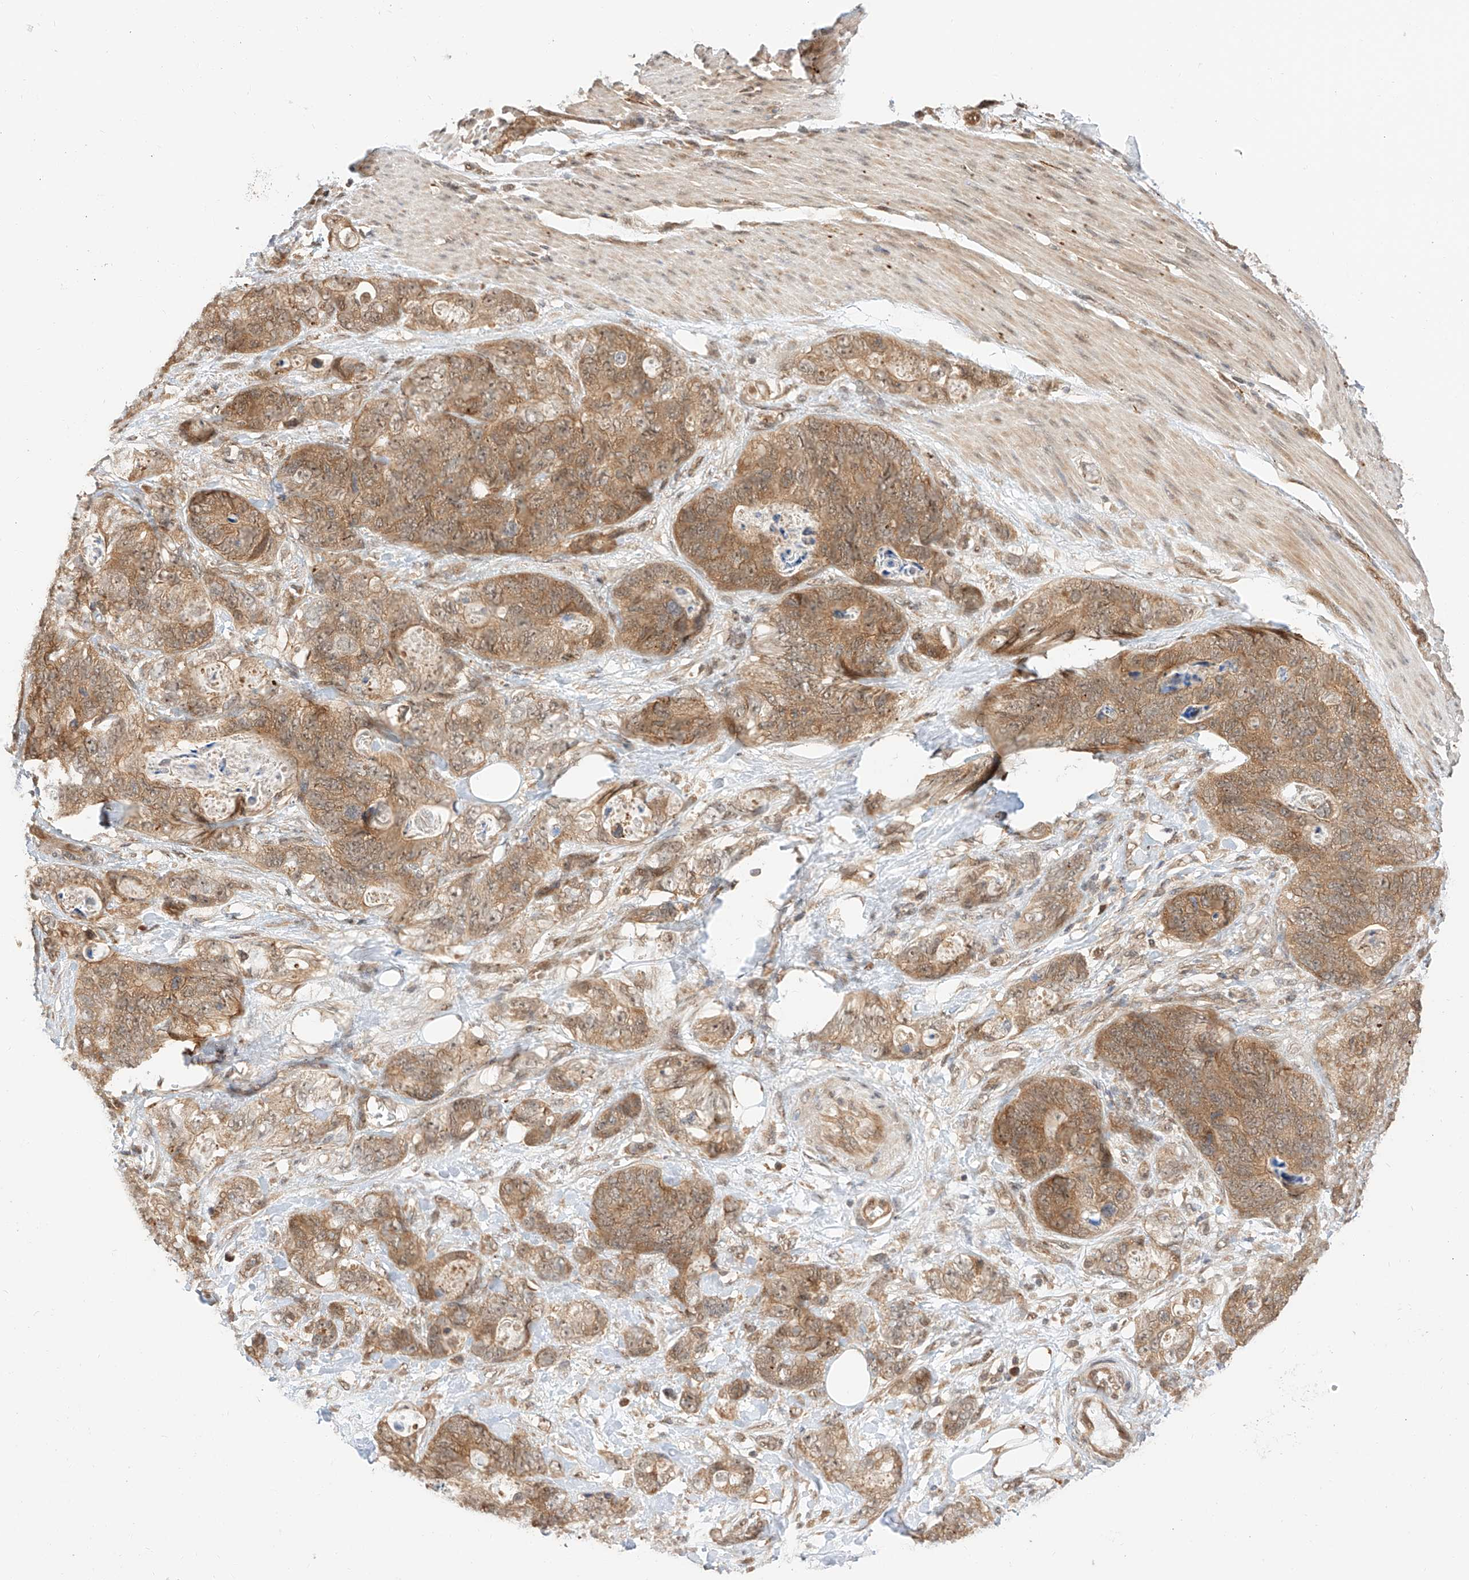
{"staining": {"intensity": "moderate", "quantity": ">75%", "location": "cytoplasmic/membranous"}, "tissue": "stomach cancer", "cell_type": "Tumor cells", "image_type": "cancer", "snomed": [{"axis": "morphology", "description": "Normal tissue, NOS"}, {"axis": "morphology", "description": "Adenocarcinoma, NOS"}, {"axis": "topography", "description": "Stomach"}], "caption": "Moderate cytoplasmic/membranous protein staining is appreciated in about >75% of tumor cells in stomach cancer (adenocarcinoma).", "gene": "EIF4H", "patient": {"sex": "female", "age": 89}}